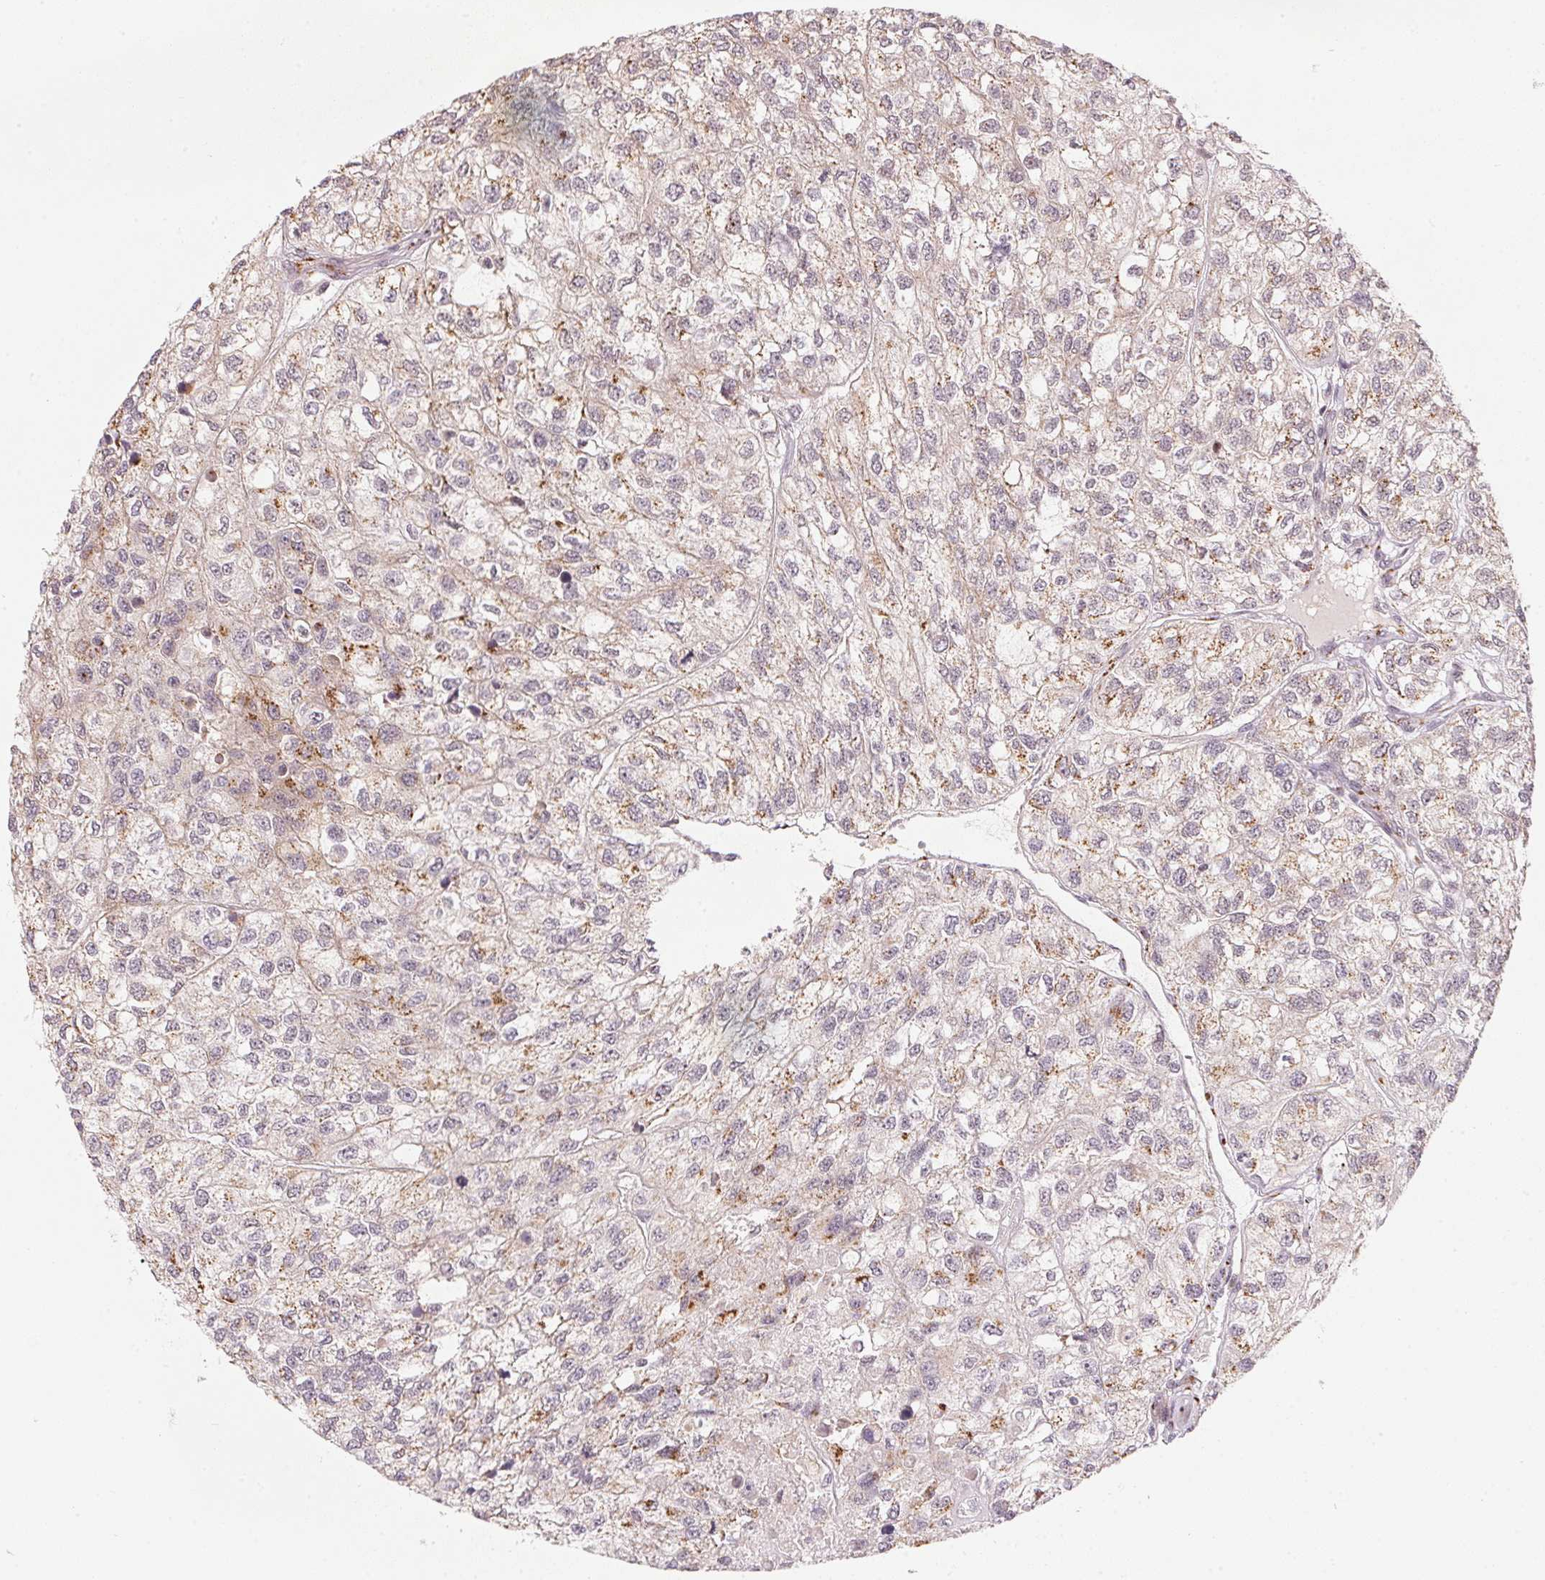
{"staining": {"intensity": "moderate", "quantity": ">75%", "location": "cytoplasmic/membranous"}, "tissue": "renal cancer", "cell_type": "Tumor cells", "image_type": "cancer", "snomed": [{"axis": "morphology", "description": "Adenocarcinoma, NOS"}, {"axis": "topography", "description": "Kidney"}], "caption": "Immunohistochemical staining of human adenocarcinoma (renal) exhibits medium levels of moderate cytoplasmic/membranous expression in approximately >75% of tumor cells. The staining was performed using DAB (3,3'-diaminobenzidine) to visualize the protein expression in brown, while the nuclei were stained in blue with hematoxylin (Magnification: 20x).", "gene": "RAB22A", "patient": {"sex": "male", "age": 56}}